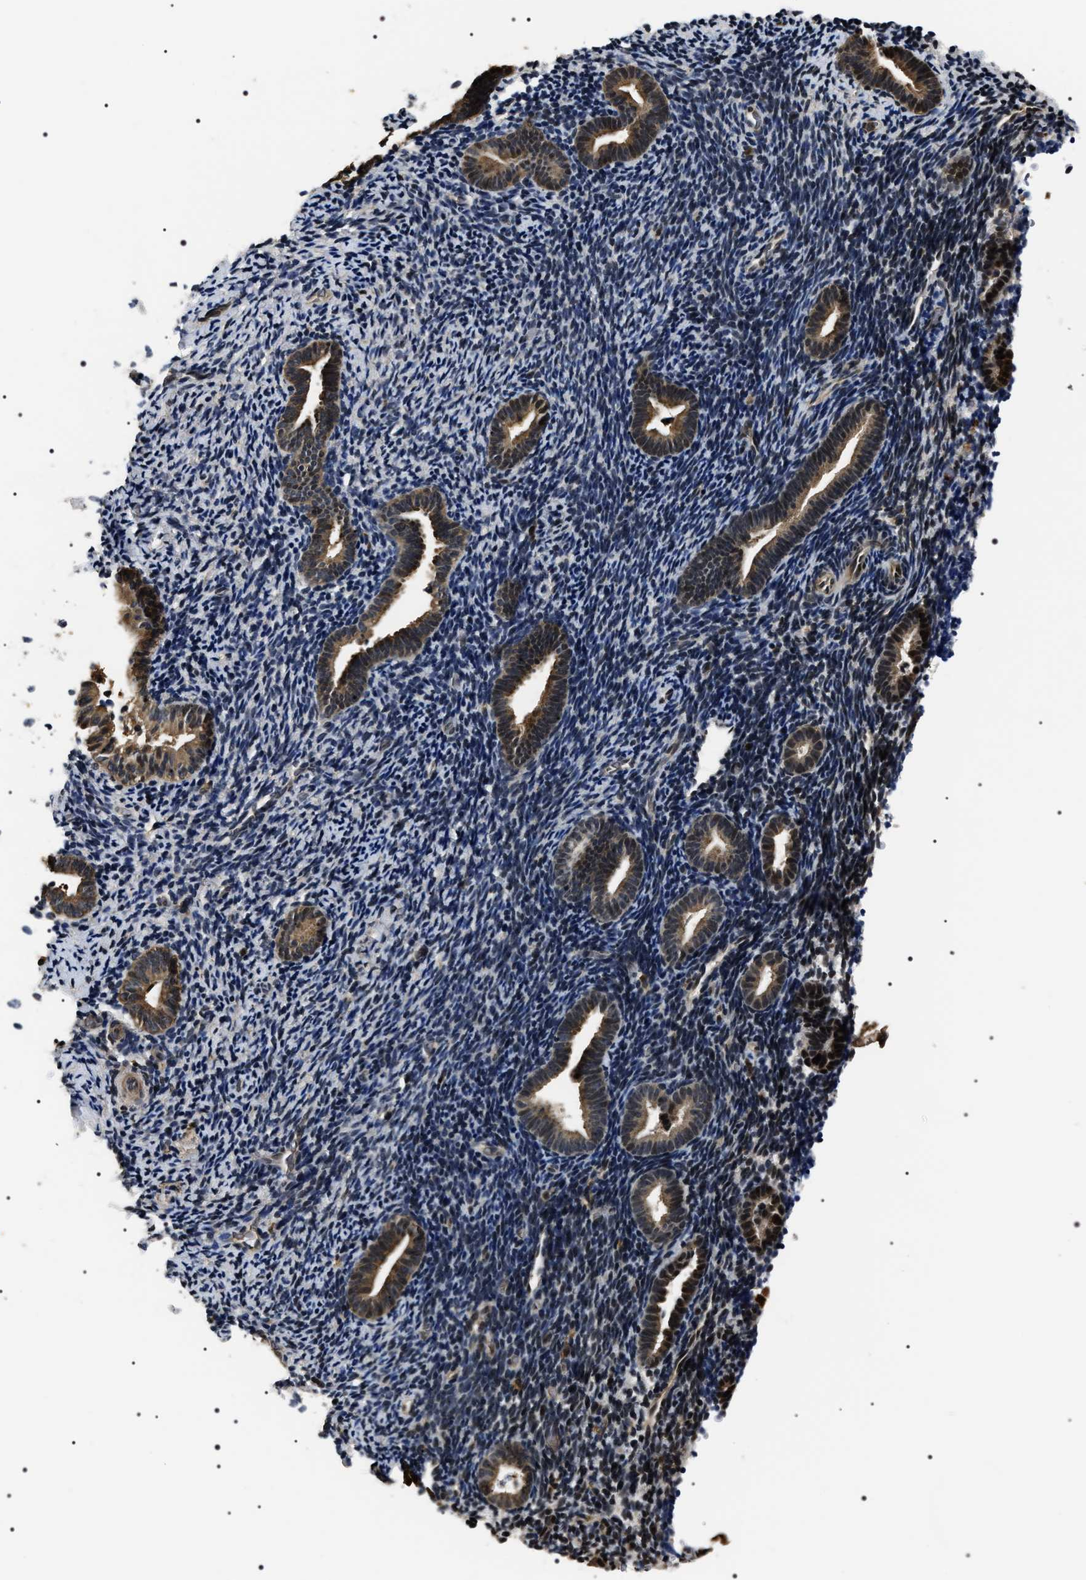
{"staining": {"intensity": "negative", "quantity": "none", "location": "none"}, "tissue": "endometrium", "cell_type": "Cells in endometrial stroma", "image_type": "normal", "snomed": [{"axis": "morphology", "description": "Normal tissue, NOS"}, {"axis": "topography", "description": "Endometrium"}], "caption": "Protein analysis of benign endometrium exhibits no significant staining in cells in endometrial stroma.", "gene": "ARHGAP22", "patient": {"sex": "female", "age": 51}}